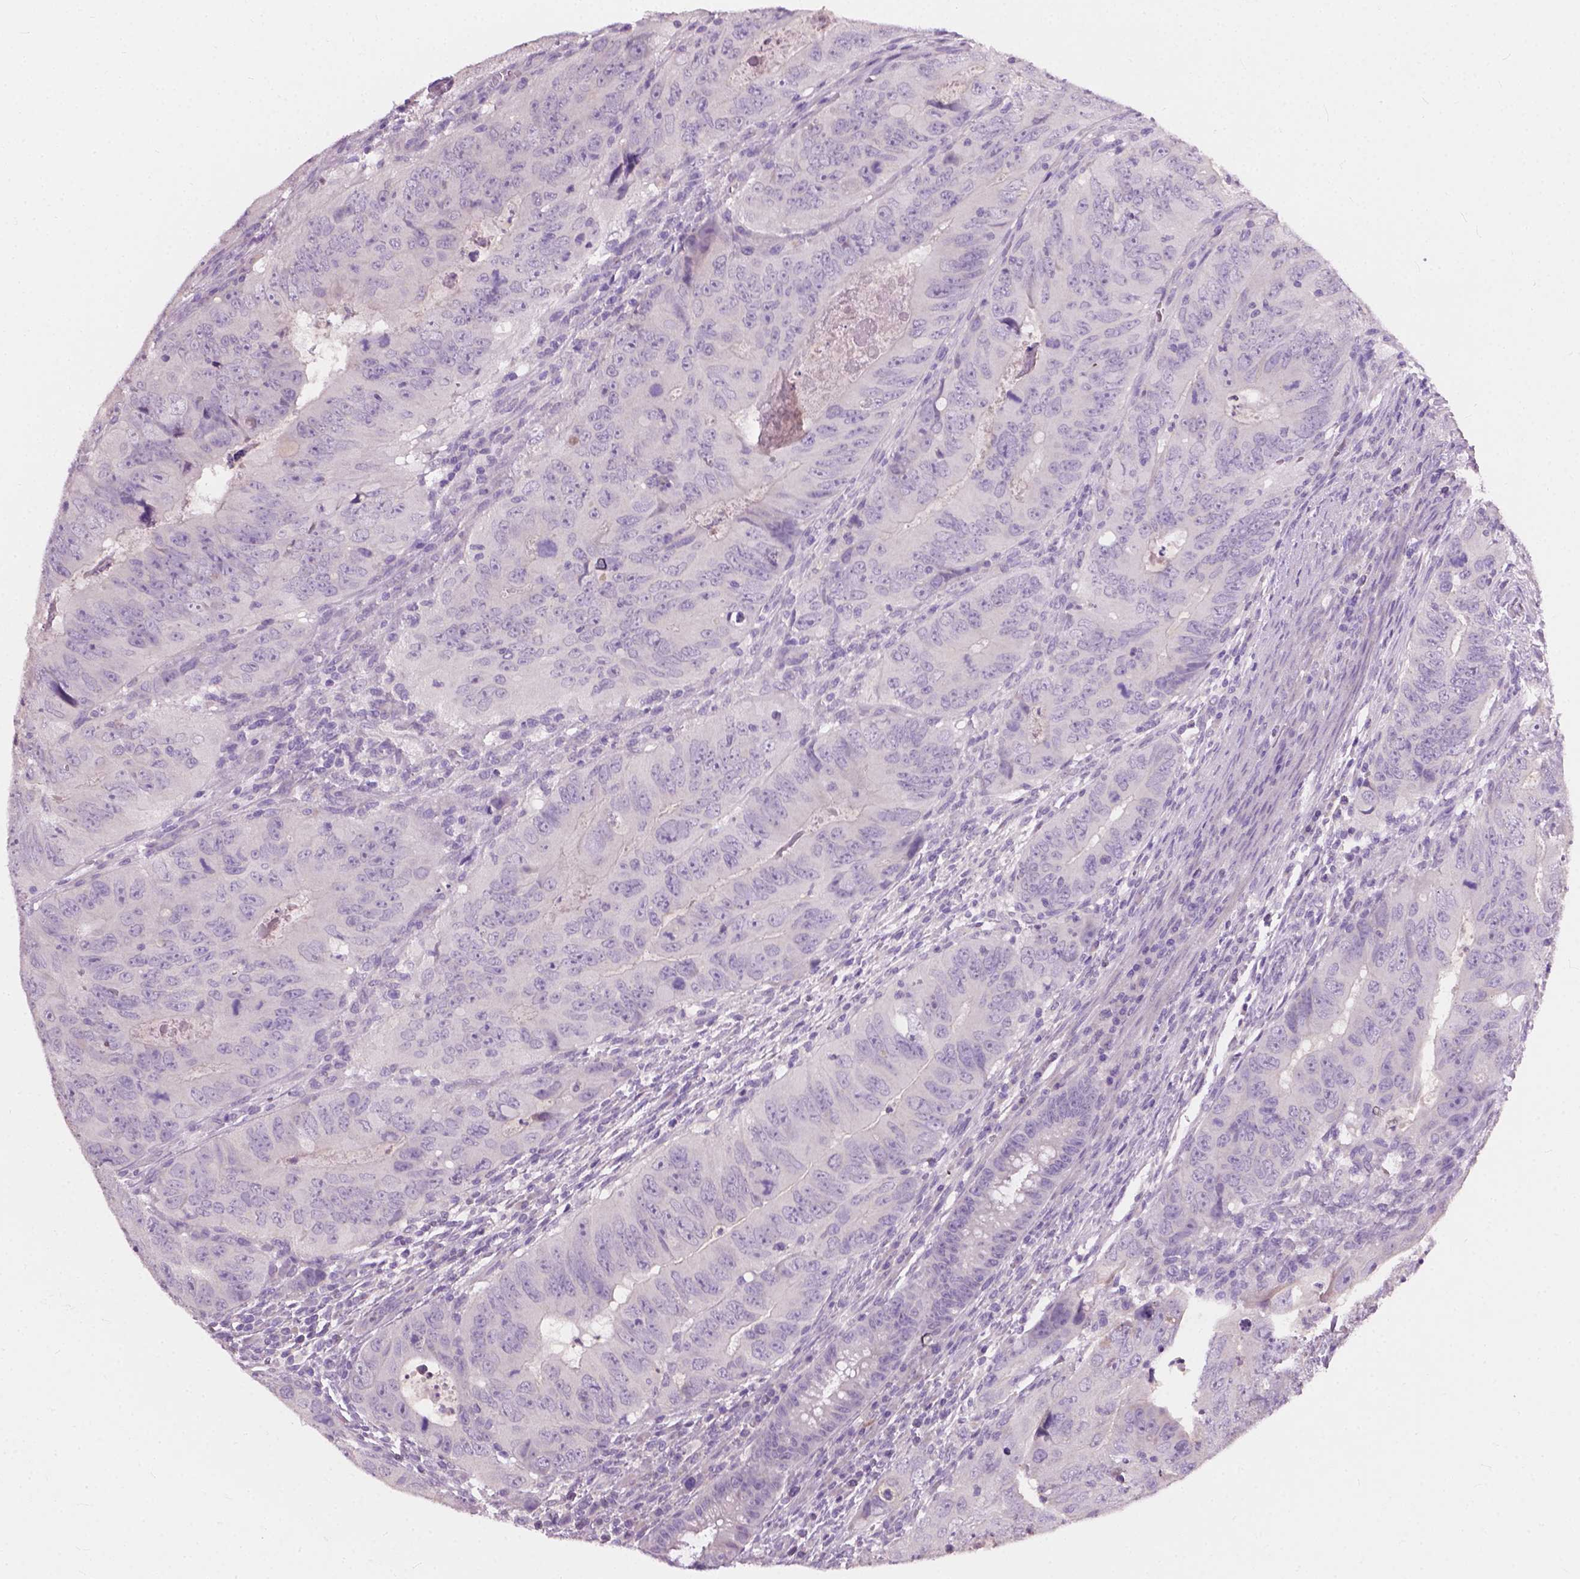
{"staining": {"intensity": "negative", "quantity": "none", "location": "none"}, "tissue": "colorectal cancer", "cell_type": "Tumor cells", "image_type": "cancer", "snomed": [{"axis": "morphology", "description": "Adenocarcinoma, NOS"}, {"axis": "topography", "description": "Colon"}], "caption": "Tumor cells are negative for brown protein staining in colorectal cancer (adenocarcinoma). The staining was performed using DAB (3,3'-diaminobenzidine) to visualize the protein expression in brown, while the nuclei were stained in blue with hematoxylin (Magnification: 20x).", "gene": "KRT17", "patient": {"sex": "male", "age": 79}}